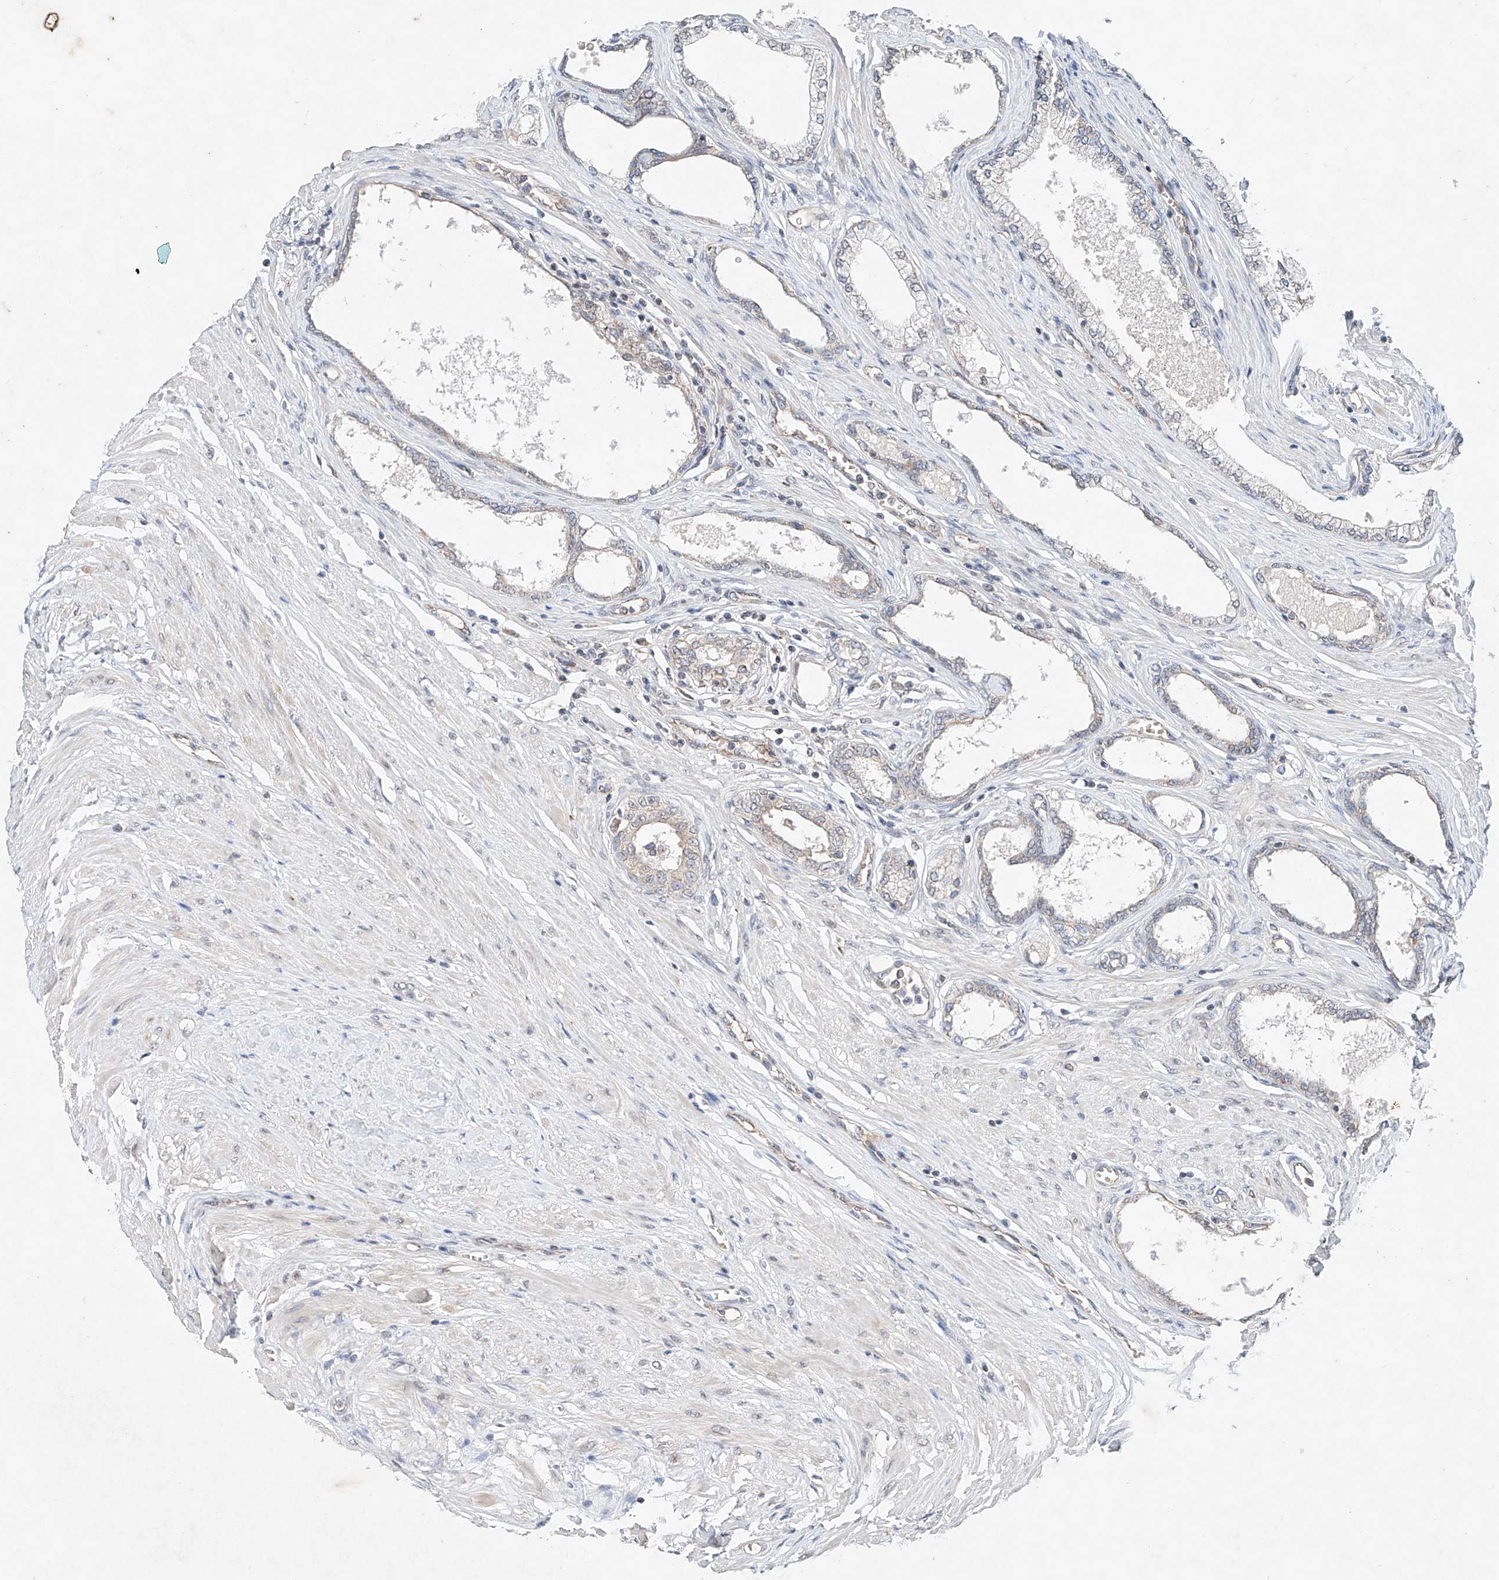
{"staining": {"intensity": "moderate", "quantity": "25%-75%", "location": "cytoplasmic/membranous"}, "tissue": "prostate", "cell_type": "Glandular cells", "image_type": "normal", "snomed": [{"axis": "morphology", "description": "Normal tissue, NOS"}, {"axis": "morphology", "description": "Urothelial carcinoma, Low grade"}, {"axis": "topography", "description": "Urinary bladder"}, {"axis": "topography", "description": "Prostate"}], "caption": "IHC of normal prostate reveals medium levels of moderate cytoplasmic/membranous expression in about 25%-75% of glandular cells.", "gene": "FASTK", "patient": {"sex": "male", "age": 60}}